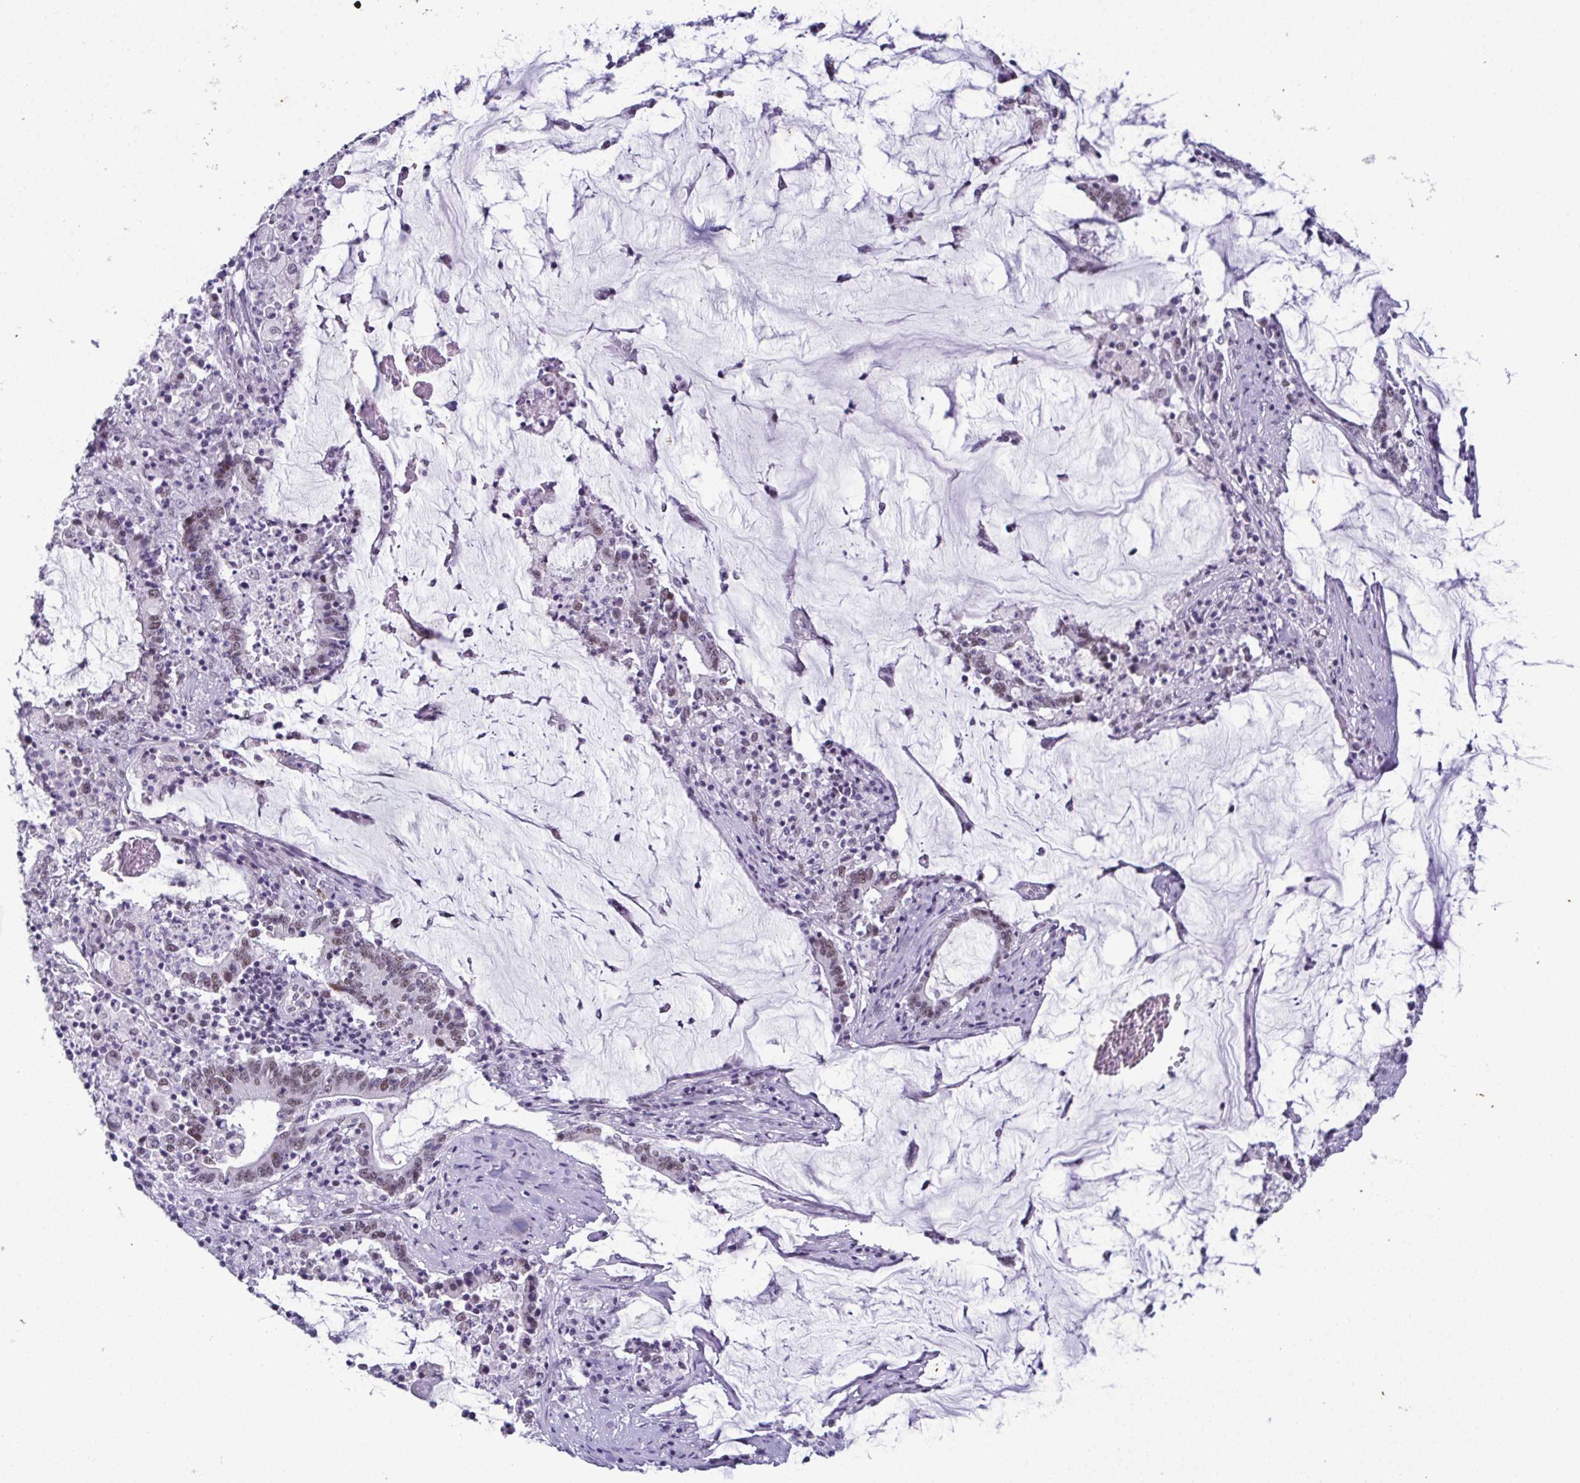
{"staining": {"intensity": "moderate", "quantity": "25%-75%", "location": "nuclear"}, "tissue": "stomach cancer", "cell_type": "Tumor cells", "image_type": "cancer", "snomed": [{"axis": "morphology", "description": "Adenocarcinoma, NOS"}, {"axis": "topography", "description": "Stomach, upper"}], "caption": "Immunohistochemical staining of stomach cancer exhibits moderate nuclear protein staining in about 25%-75% of tumor cells.", "gene": "RBM7", "patient": {"sex": "male", "age": 68}}